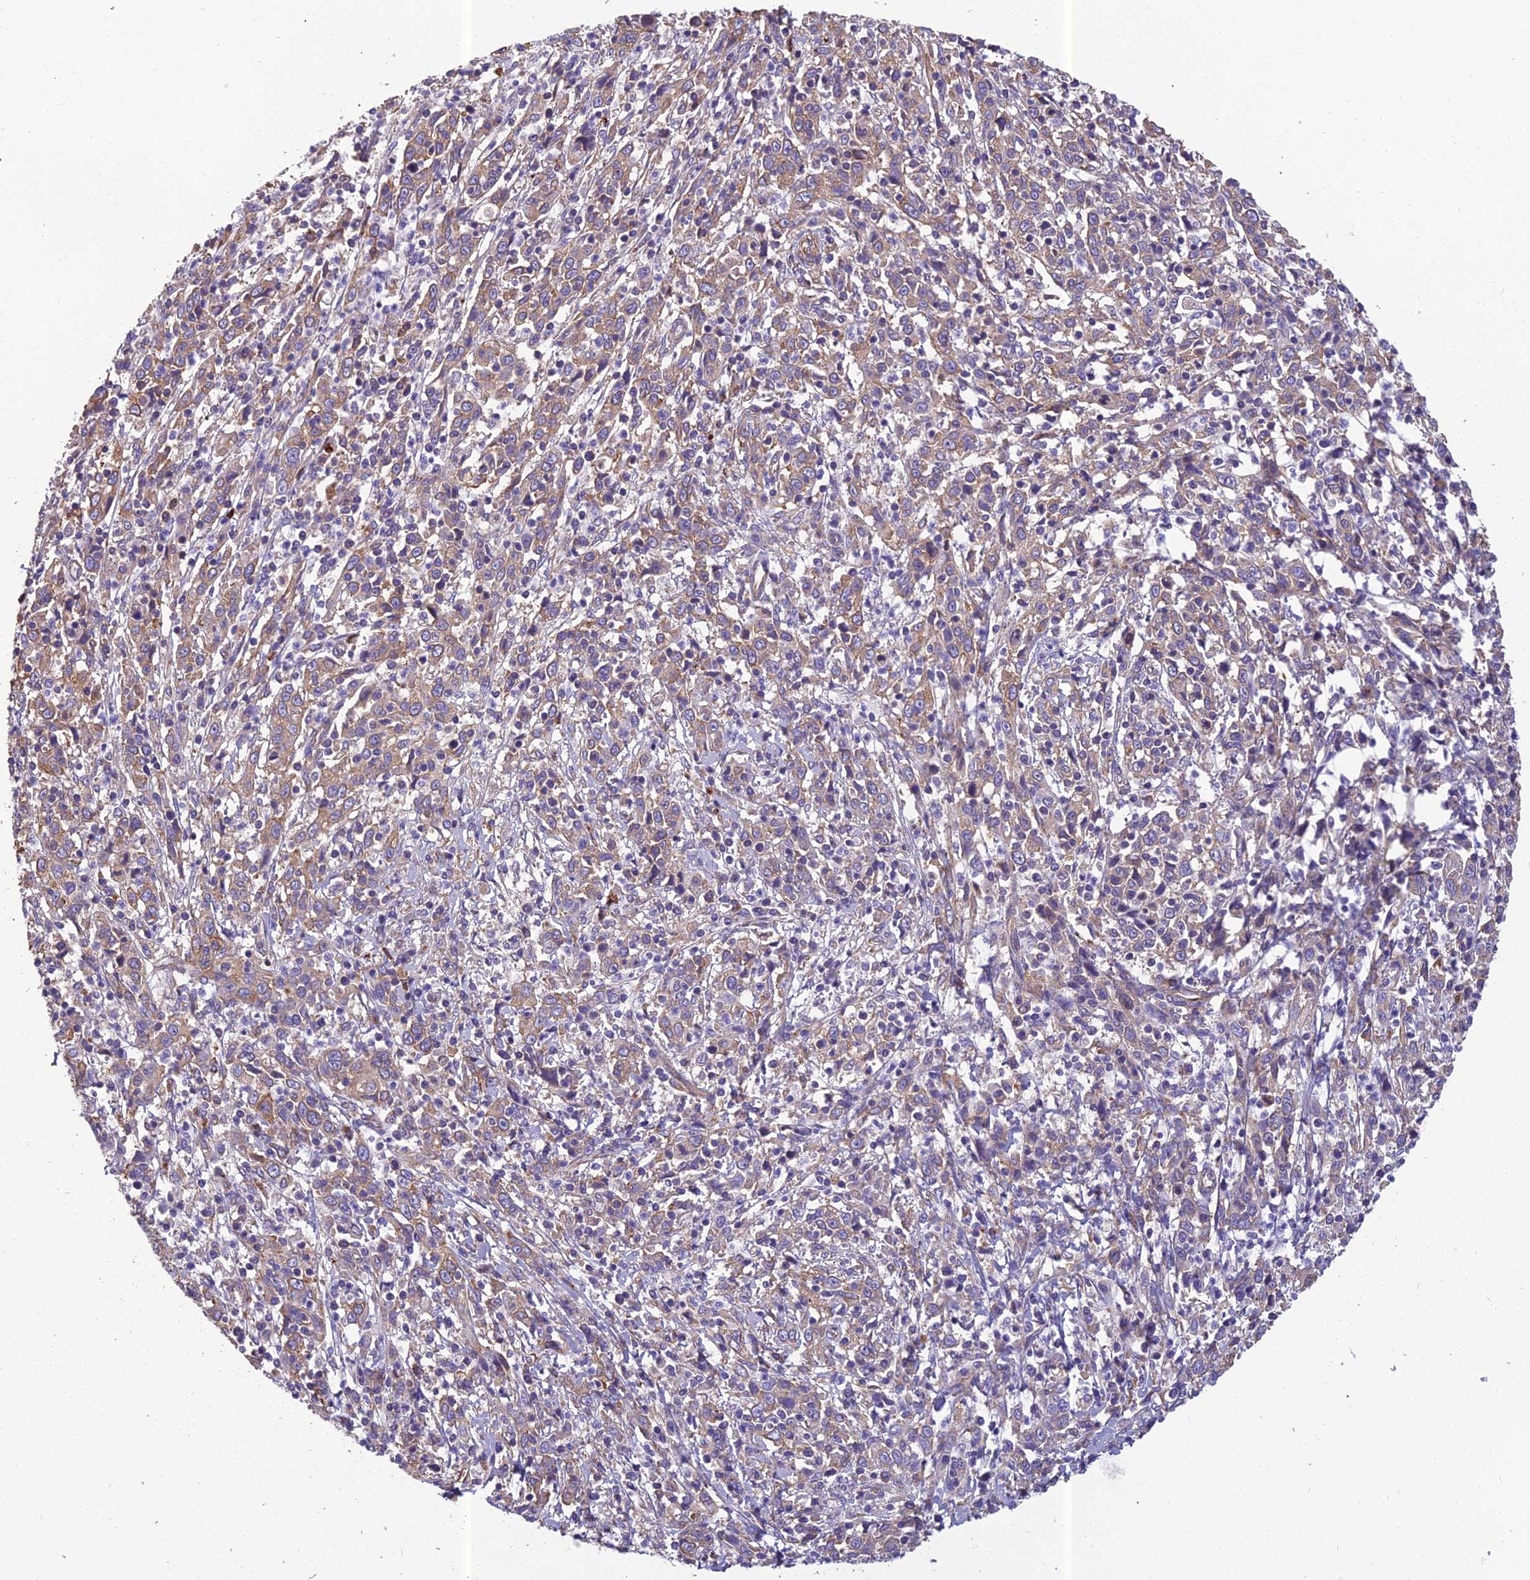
{"staining": {"intensity": "moderate", "quantity": "<25%", "location": "cytoplasmic/membranous"}, "tissue": "cervical cancer", "cell_type": "Tumor cells", "image_type": "cancer", "snomed": [{"axis": "morphology", "description": "Squamous cell carcinoma, NOS"}, {"axis": "topography", "description": "Cervix"}], "caption": "This photomicrograph displays immunohistochemistry staining of human cervical squamous cell carcinoma, with low moderate cytoplasmic/membranous staining in about <25% of tumor cells.", "gene": "SPDL1", "patient": {"sex": "female", "age": 46}}